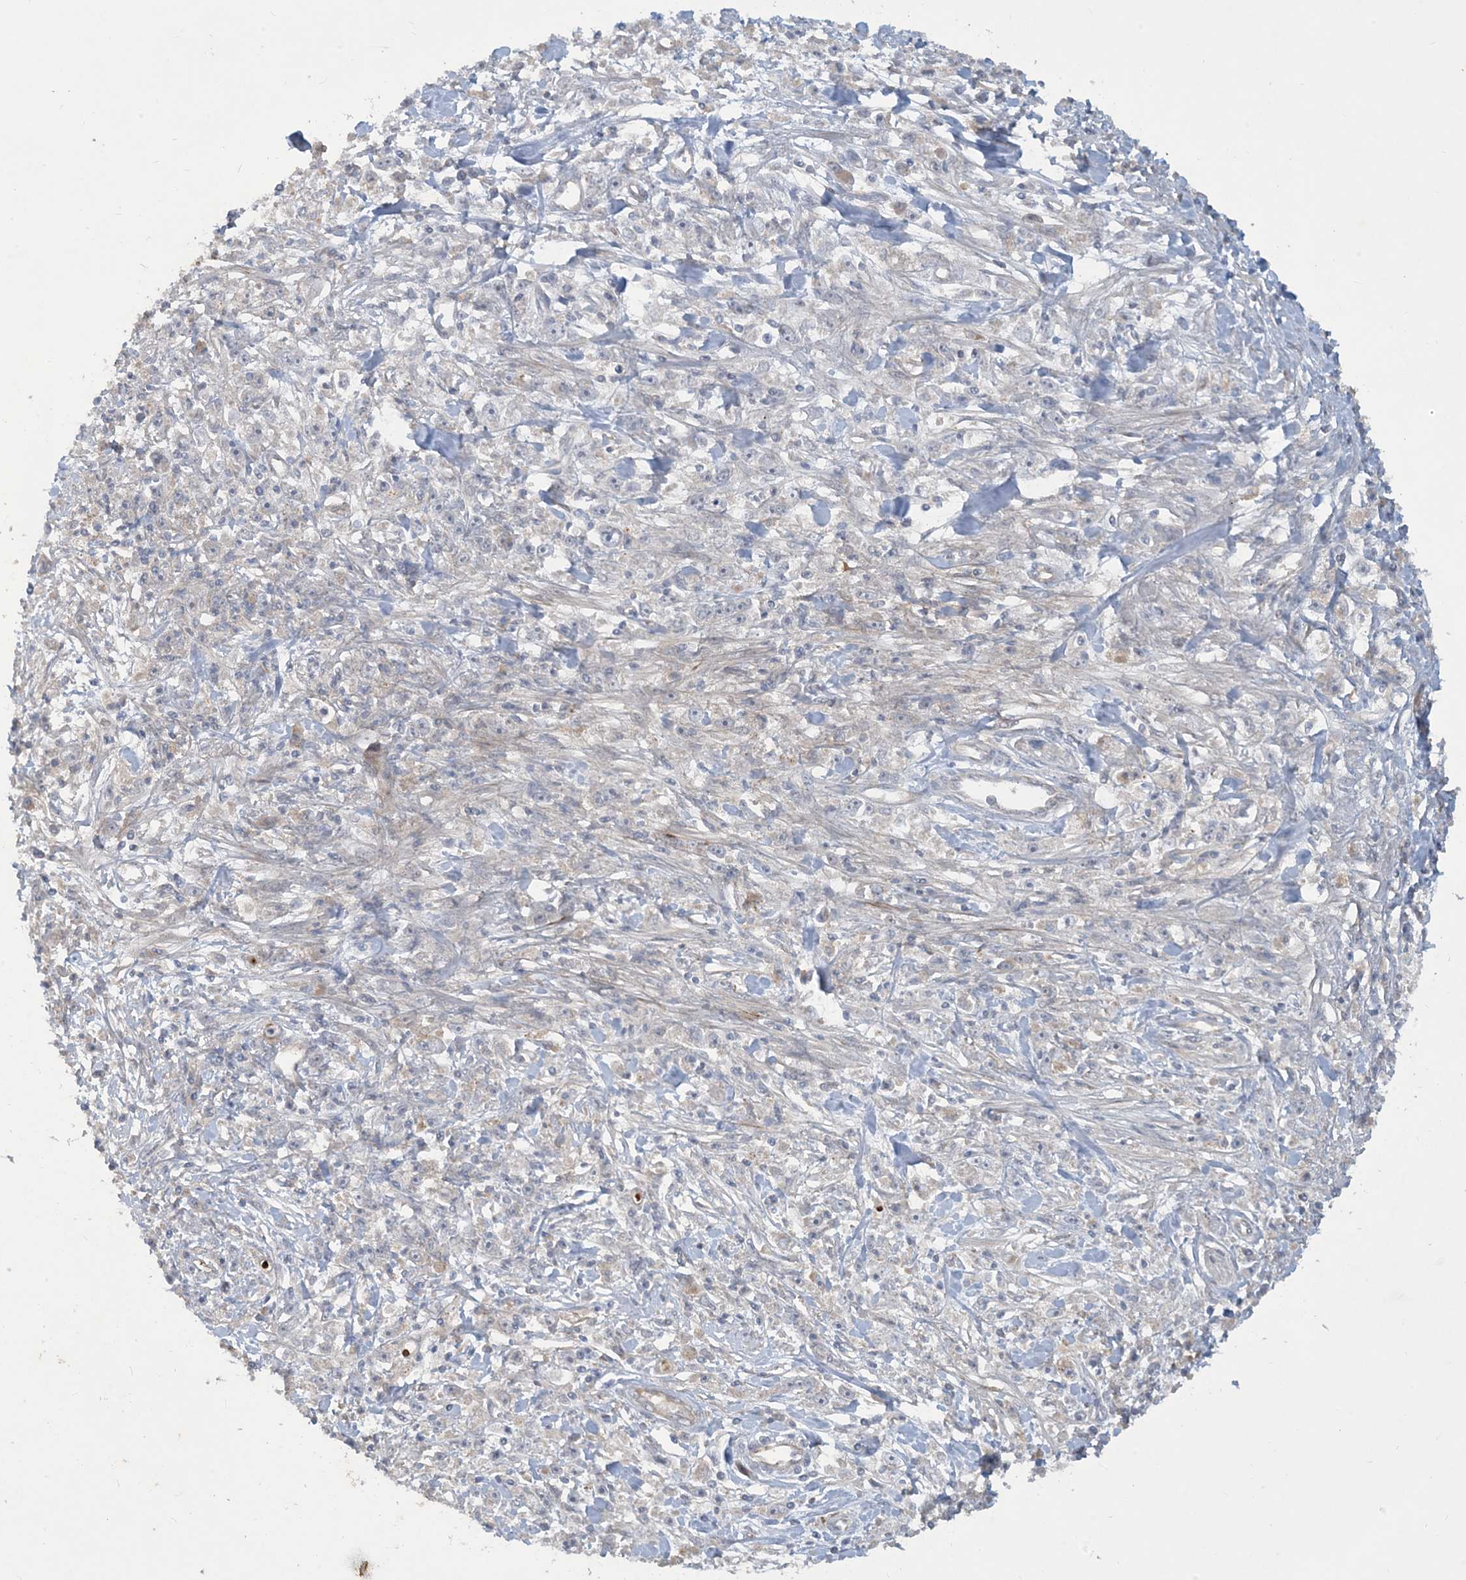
{"staining": {"intensity": "negative", "quantity": "none", "location": "none"}, "tissue": "stomach cancer", "cell_type": "Tumor cells", "image_type": "cancer", "snomed": [{"axis": "morphology", "description": "Adenocarcinoma, NOS"}, {"axis": "topography", "description": "Stomach"}], "caption": "This is a image of immunohistochemistry (IHC) staining of stomach cancer, which shows no positivity in tumor cells.", "gene": "CDS1", "patient": {"sex": "female", "age": 59}}